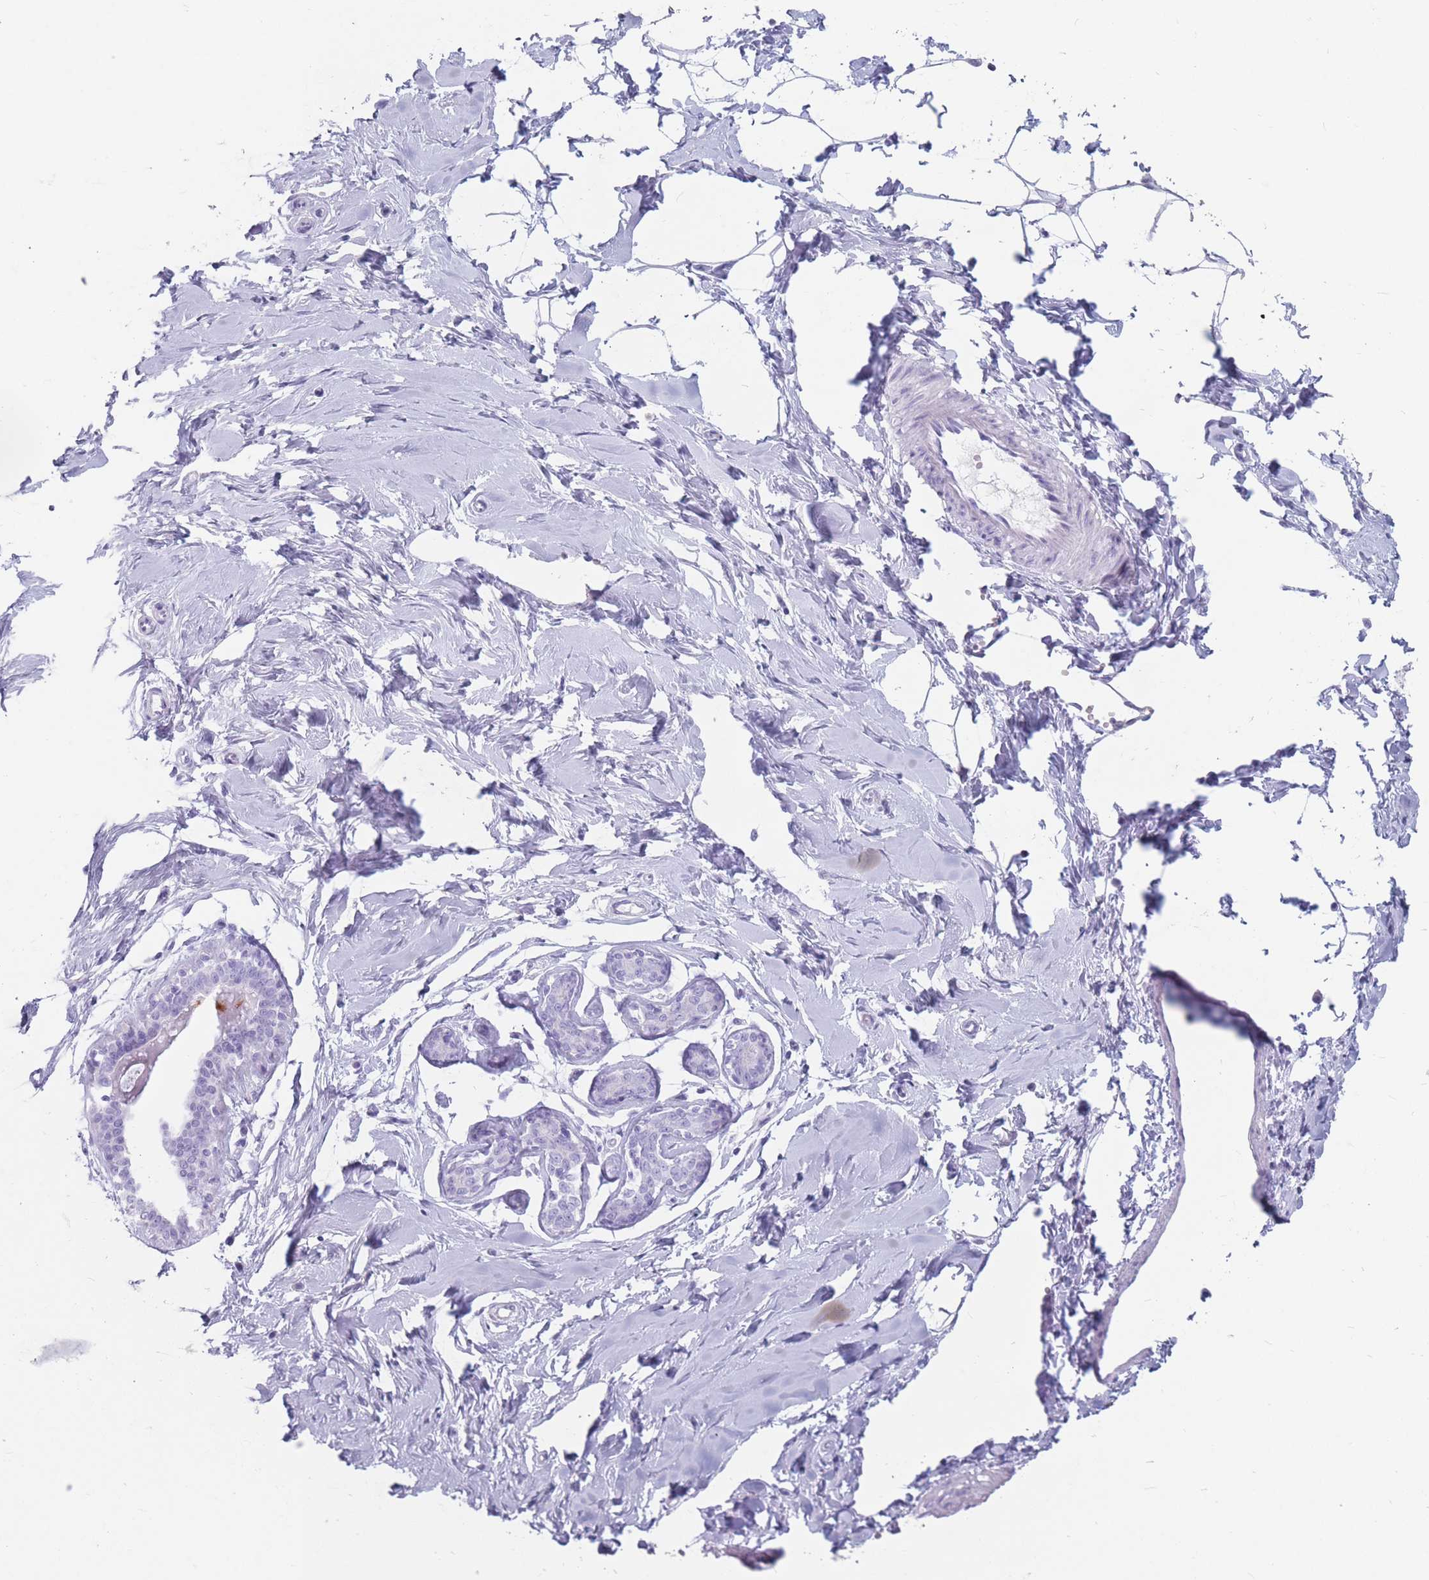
{"staining": {"intensity": "negative", "quantity": "none", "location": "none"}, "tissue": "breast", "cell_type": "Adipocytes", "image_type": "normal", "snomed": [{"axis": "morphology", "description": "Normal tissue, NOS"}, {"axis": "topography", "description": "Breast"}], "caption": "Adipocytes are negative for protein expression in benign human breast. The staining is performed using DAB brown chromogen with nuclei counter-stained in using hematoxylin.", "gene": "ST3GAL5", "patient": {"sex": "female", "age": 23}}